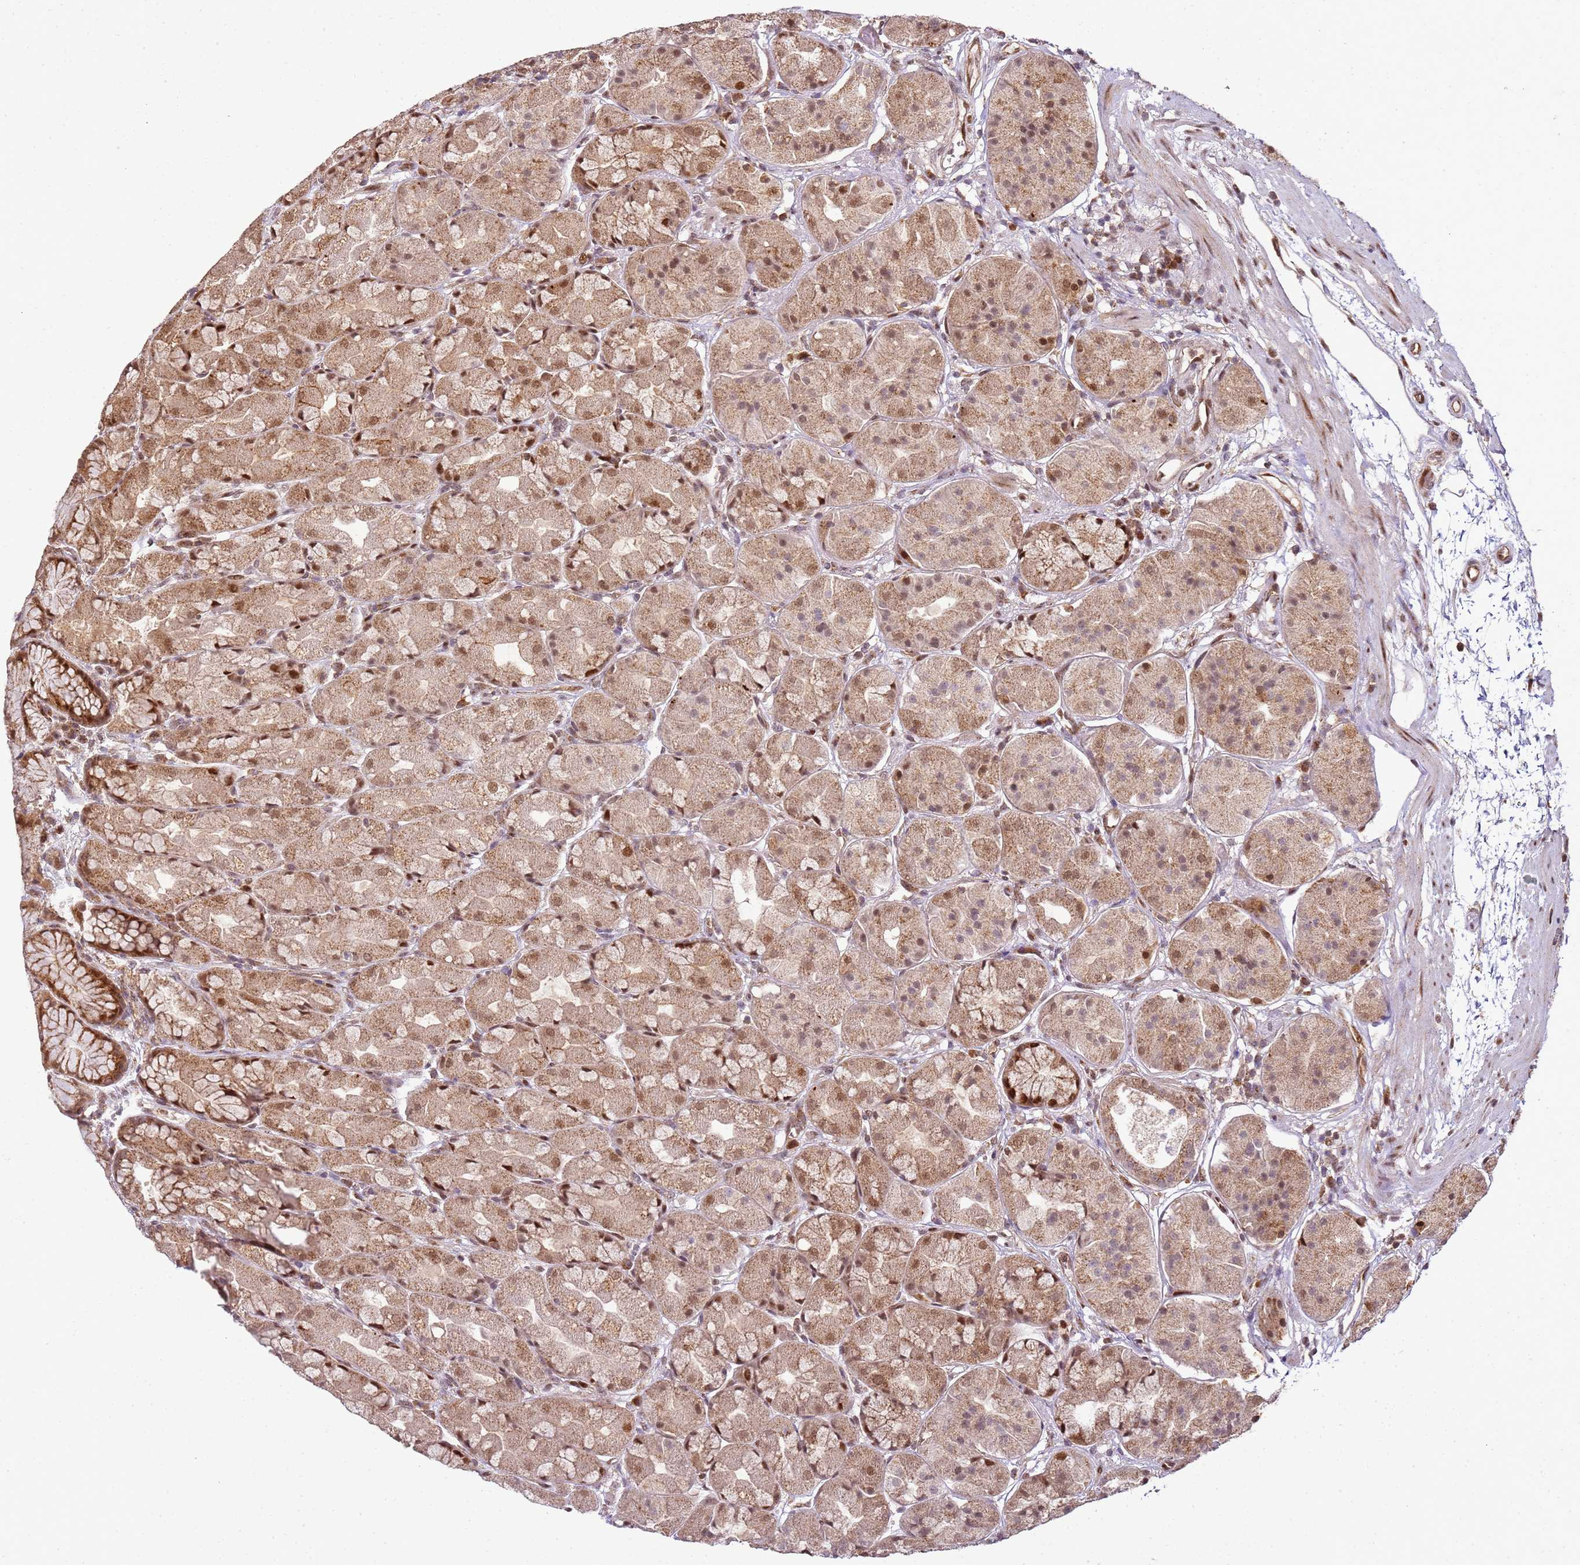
{"staining": {"intensity": "moderate", "quantity": ">75%", "location": "cytoplasmic/membranous,nuclear"}, "tissue": "stomach", "cell_type": "Glandular cells", "image_type": "normal", "snomed": [{"axis": "morphology", "description": "Normal tissue, NOS"}, {"axis": "topography", "description": "Stomach"}], "caption": "Immunohistochemical staining of benign stomach exhibits moderate cytoplasmic/membranous,nuclear protein positivity in about >75% of glandular cells. The protein is stained brown, and the nuclei are stained in blue (DAB (3,3'-diaminobenzidine) IHC with brightfield microscopy, high magnification).", "gene": "PEX14", "patient": {"sex": "male", "age": 57}}